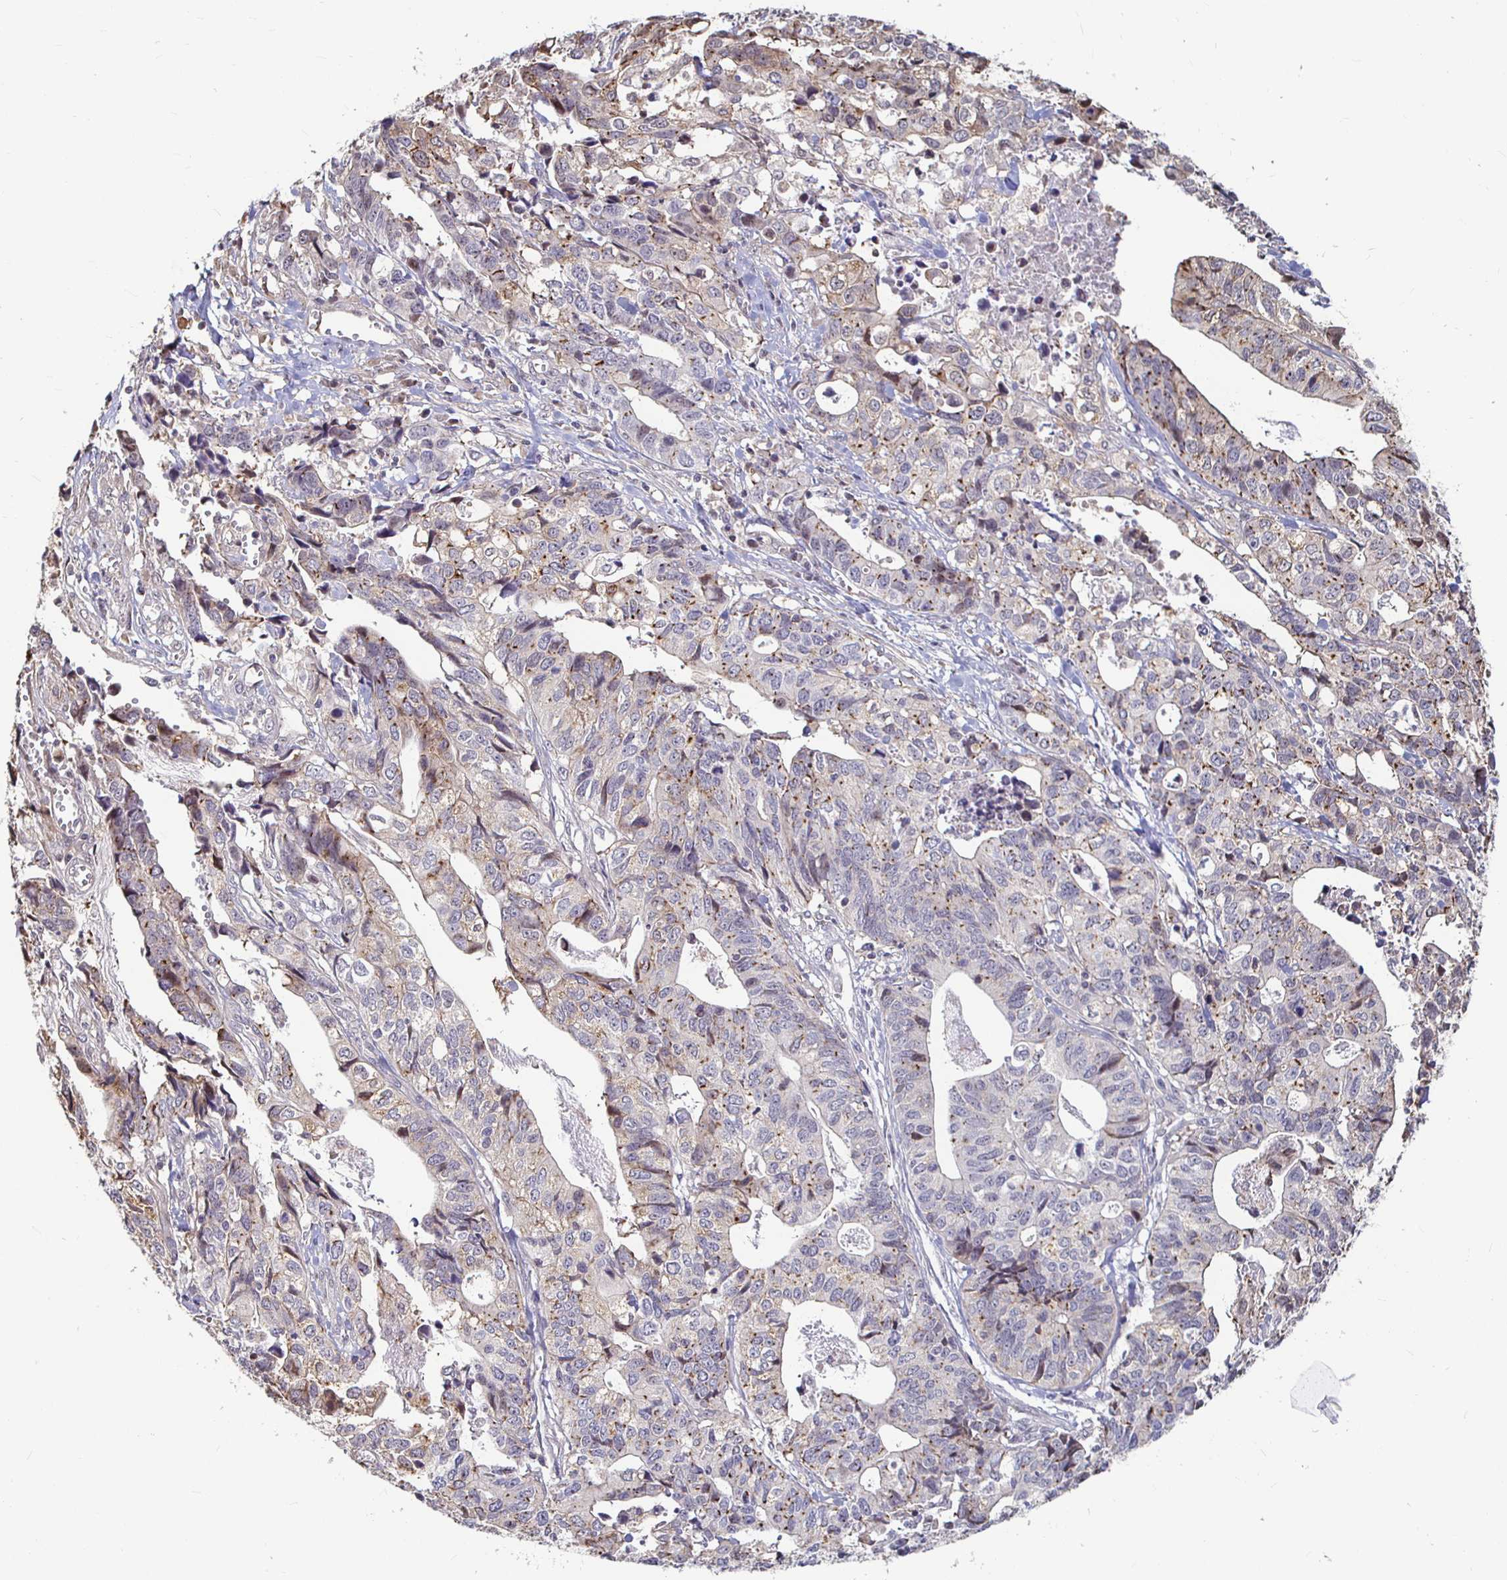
{"staining": {"intensity": "moderate", "quantity": "25%-75%", "location": "cytoplasmic/membranous"}, "tissue": "stomach cancer", "cell_type": "Tumor cells", "image_type": "cancer", "snomed": [{"axis": "morphology", "description": "Adenocarcinoma, NOS"}, {"axis": "topography", "description": "Stomach, upper"}], "caption": "Stomach cancer stained for a protein (brown) reveals moderate cytoplasmic/membranous positive expression in about 25%-75% of tumor cells.", "gene": "CAPN11", "patient": {"sex": "female", "age": 67}}